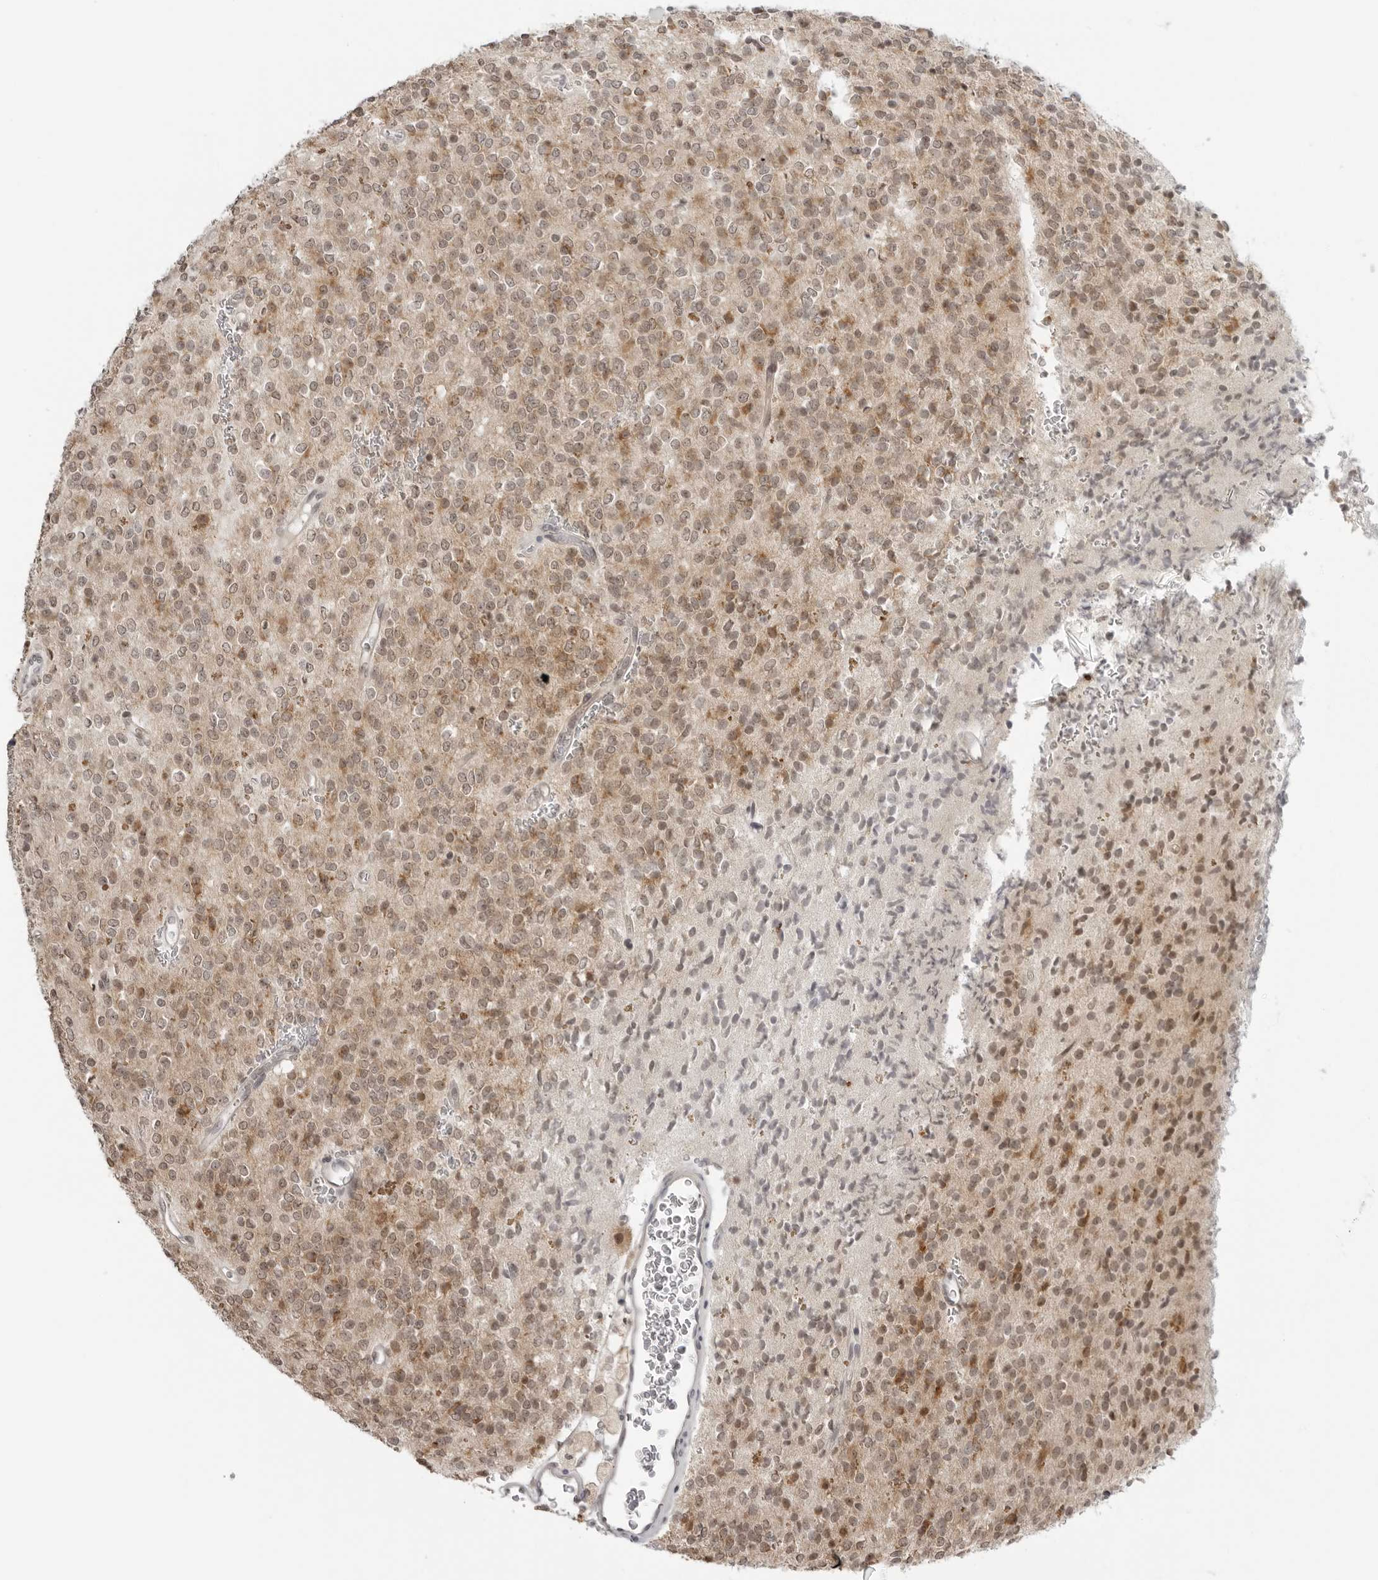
{"staining": {"intensity": "weak", "quantity": ">75%", "location": "cytoplasmic/membranous,nuclear"}, "tissue": "glioma", "cell_type": "Tumor cells", "image_type": "cancer", "snomed": [{"axis": "morphology", "description": "Glioma, malignant, High grade"}, {"axis": "topography", "description": "Brain"}], "caption": "Immunohistochemistry (IHC) micrograph of human glioma stained for a protein (brown), which shows low levels of weak cytoplasmic/membranous and nuclear staining in about >75% of tumor cells.", "gene": "SUGCT", "patient": {"sex": "male", "age": 34}}